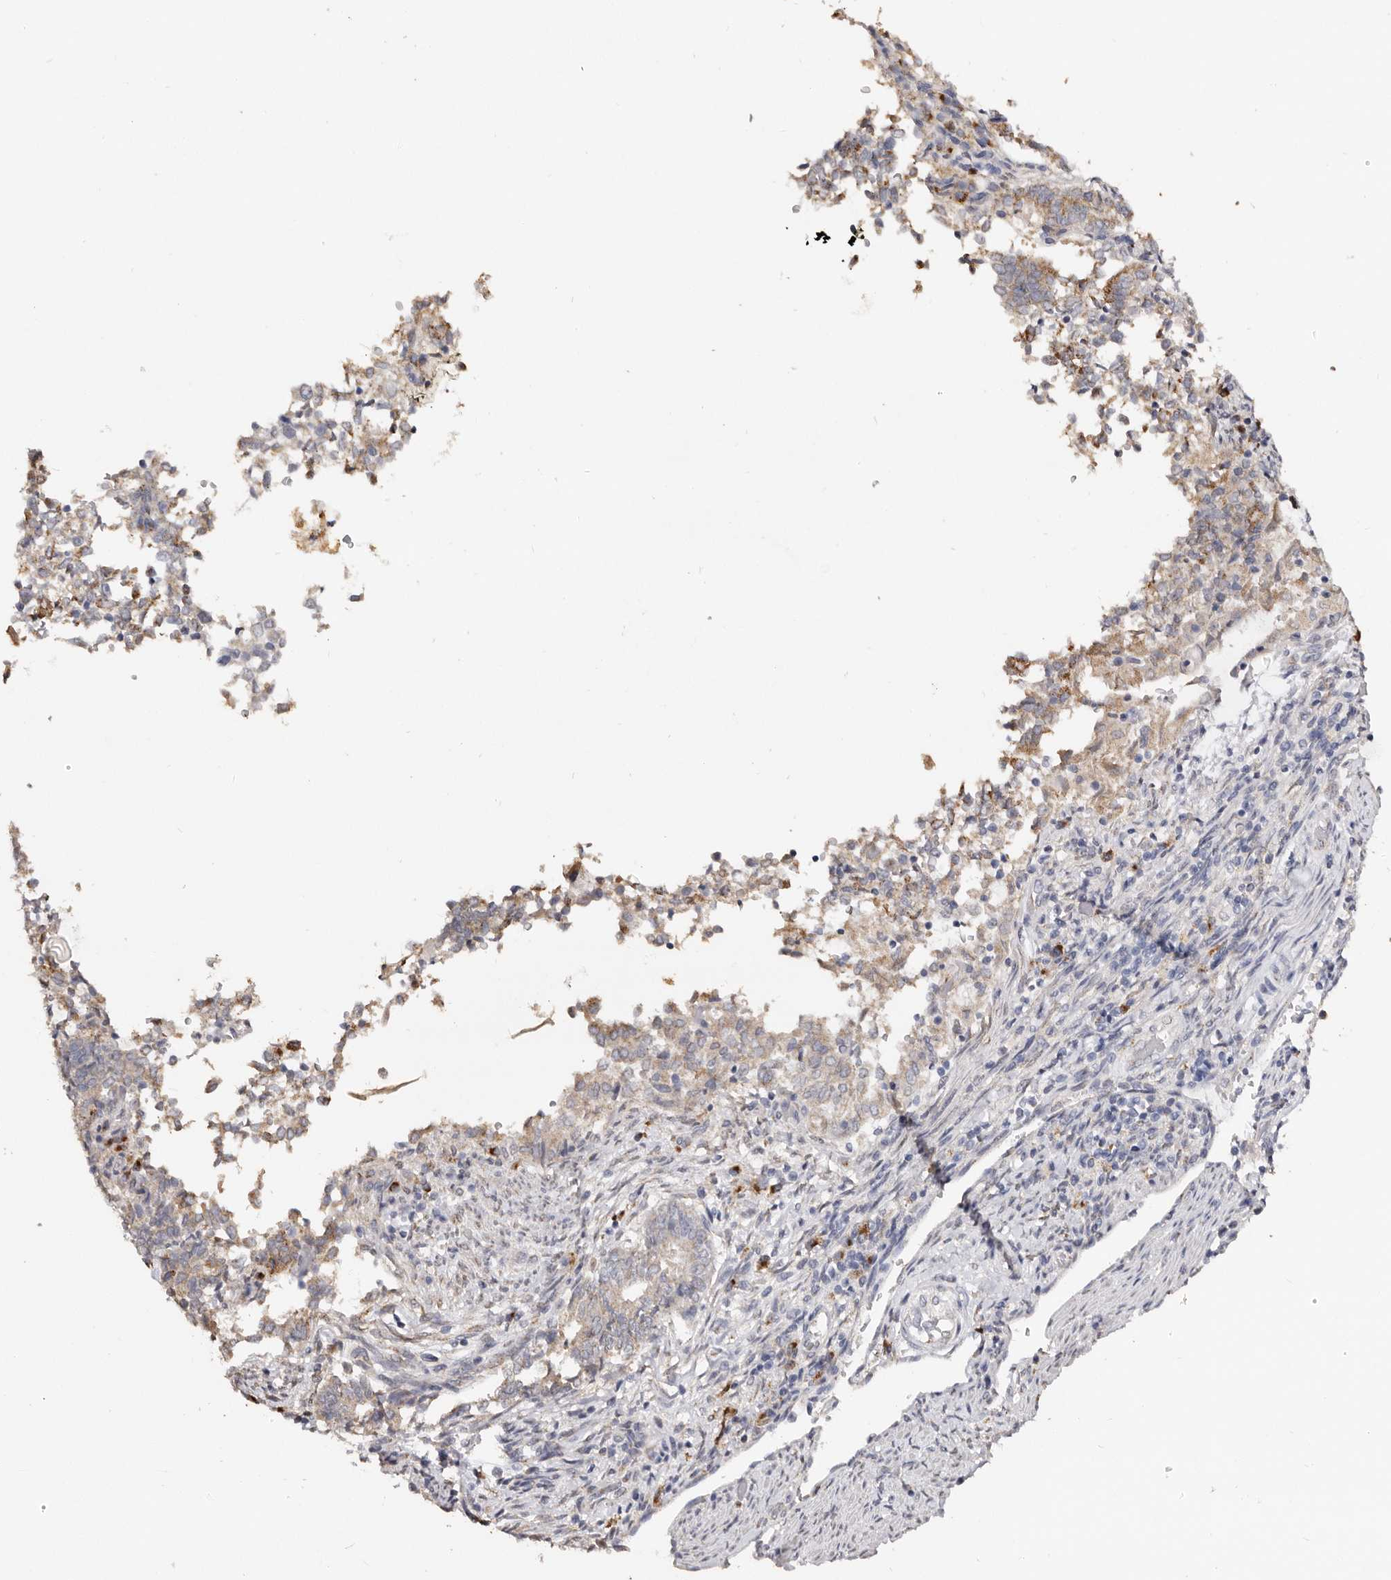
{"staining": {"intensity": "weak", "quantity": "<25%", "location": "cytoplasmic/membranous"}, "tissue": "endometrial cancer", "cell_type": "Tumor cells", "image_type": "cancer", "snomed": [{"axis": "morphology", "description": "Adenocarcinoma, NOS"}, {"axis": "topography", "description": "Endometrium"}], "caption": "Tumor cells show no significant protein staining in adenocarcinoma (endometrial).", "gene": "LGALS7B", "patient": {"sex": "female", "age": 80}}